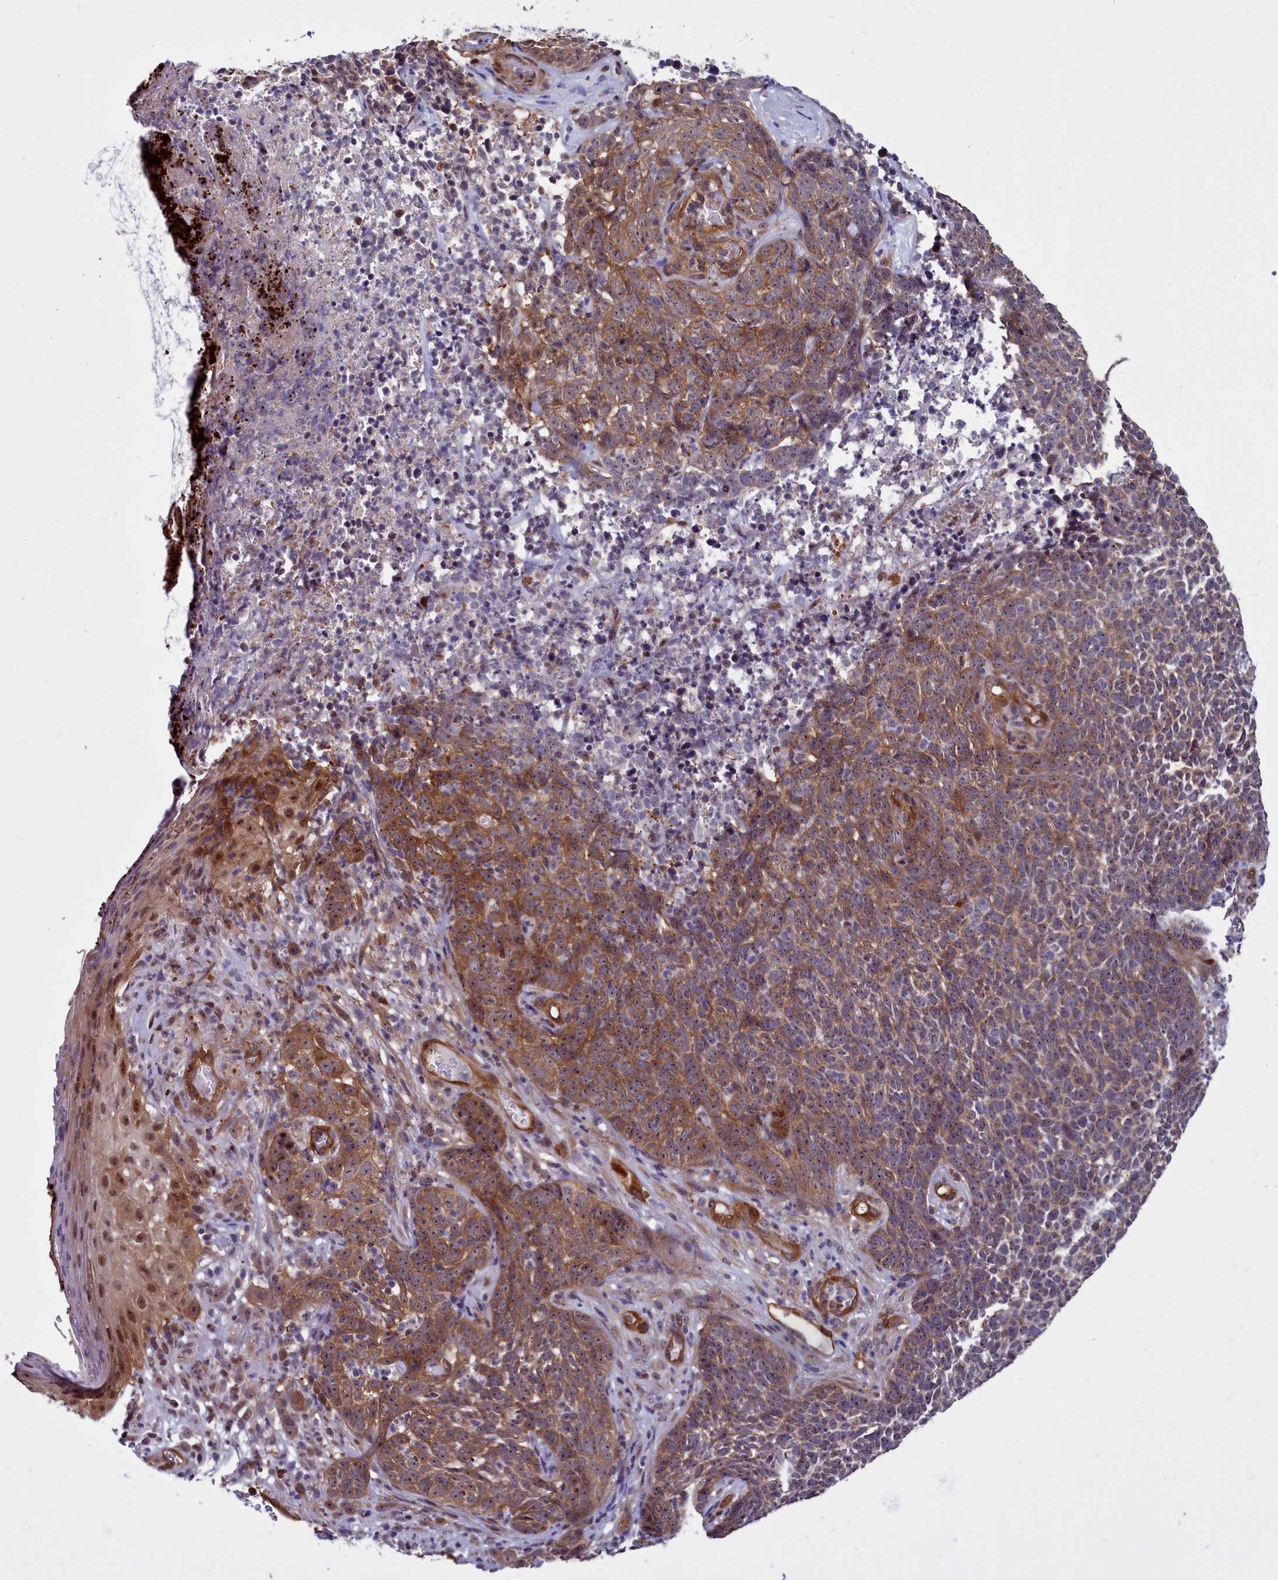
{"staining": {"intensity": "moderate", "quantity": ">75%", "location": "cytoplasmic/membranous"}, "tissue": "skin cancer", "cell_type": "Tumor cells", "image_type": "cancer", "snomed": [{"axis": "morphology", "description": "Basal cell carcinoma"}, {"axis": "topography", "description": "Skin"}], "caption": "Human skin cancer stained for a protein (brown) shows moderate cytoplasmic/membranous positive expression in about >75% of tumor cells.", "gene": "BCAR1", "patient": {"sex": "female", "age": 84}}